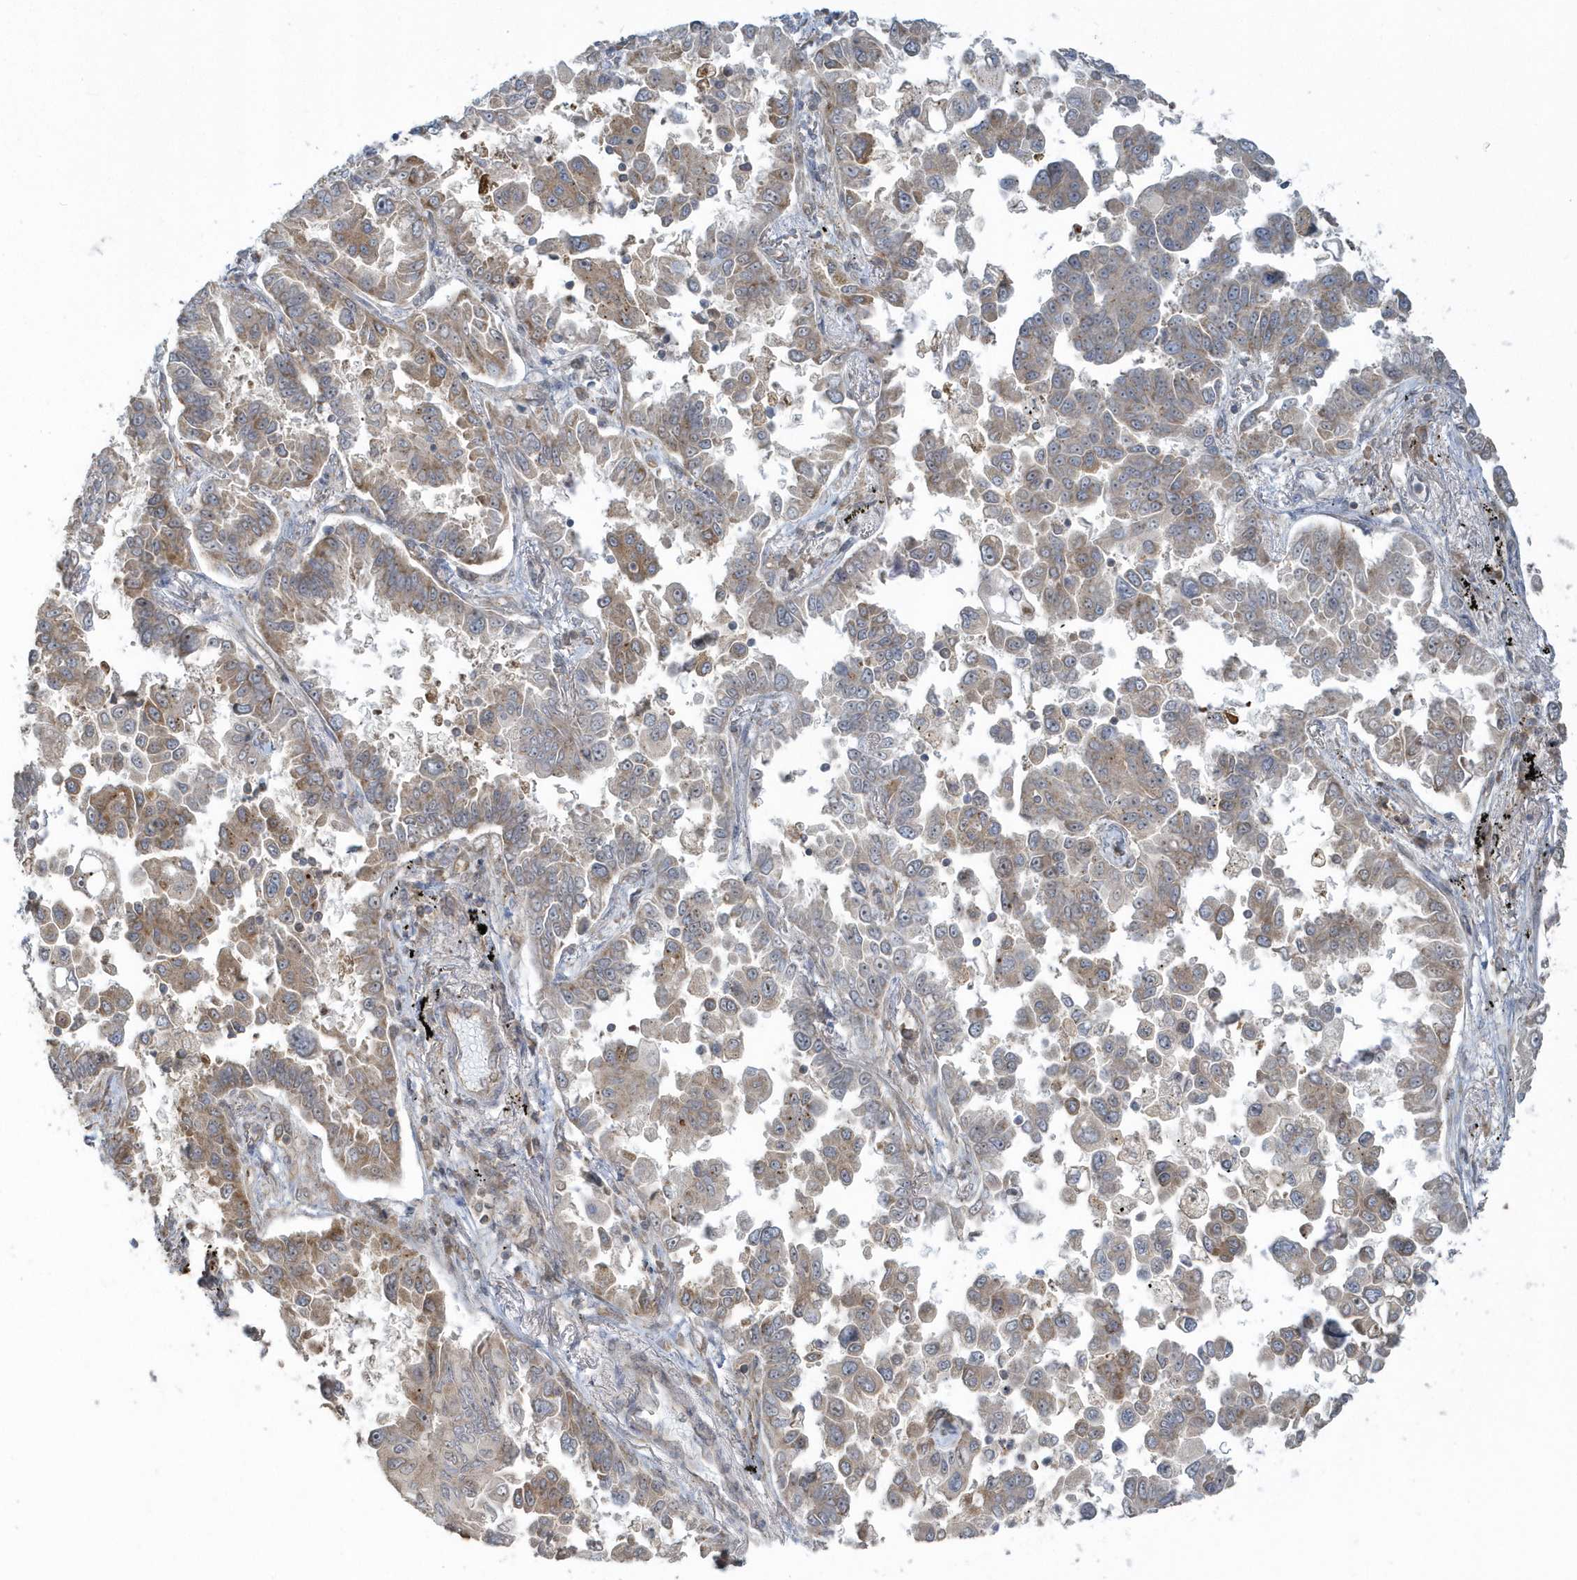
{"staining": {"intensity": "moderate", "quantity": "25%-75%", "location": "cytoplasmic/membranous"}, "tissue": "lung cancer", "cell_type": "Tumor cells", "image_type": "cancer", "snomed": [{"axis": "morphology", "description": "Adenocarcinoma, NOS"}, {"axis": "topography", "description": "Lung"}], "caption": "IHC staining of adenocarcinoma (lung), which demonstrates medium levels of moderate cytoplasmic/membranous positivity in about 25%-75% of tumor cells indicating moderate cytoplasmic/membranous protein positivity. The staining was performed using DAB (3,3'-diaminobenzidine) (brown) for protein detection and nuclei were counterstained in hematoxylin (blue).", "gene": "STIM2", "patient": {"sex": "female", "age": 67}}